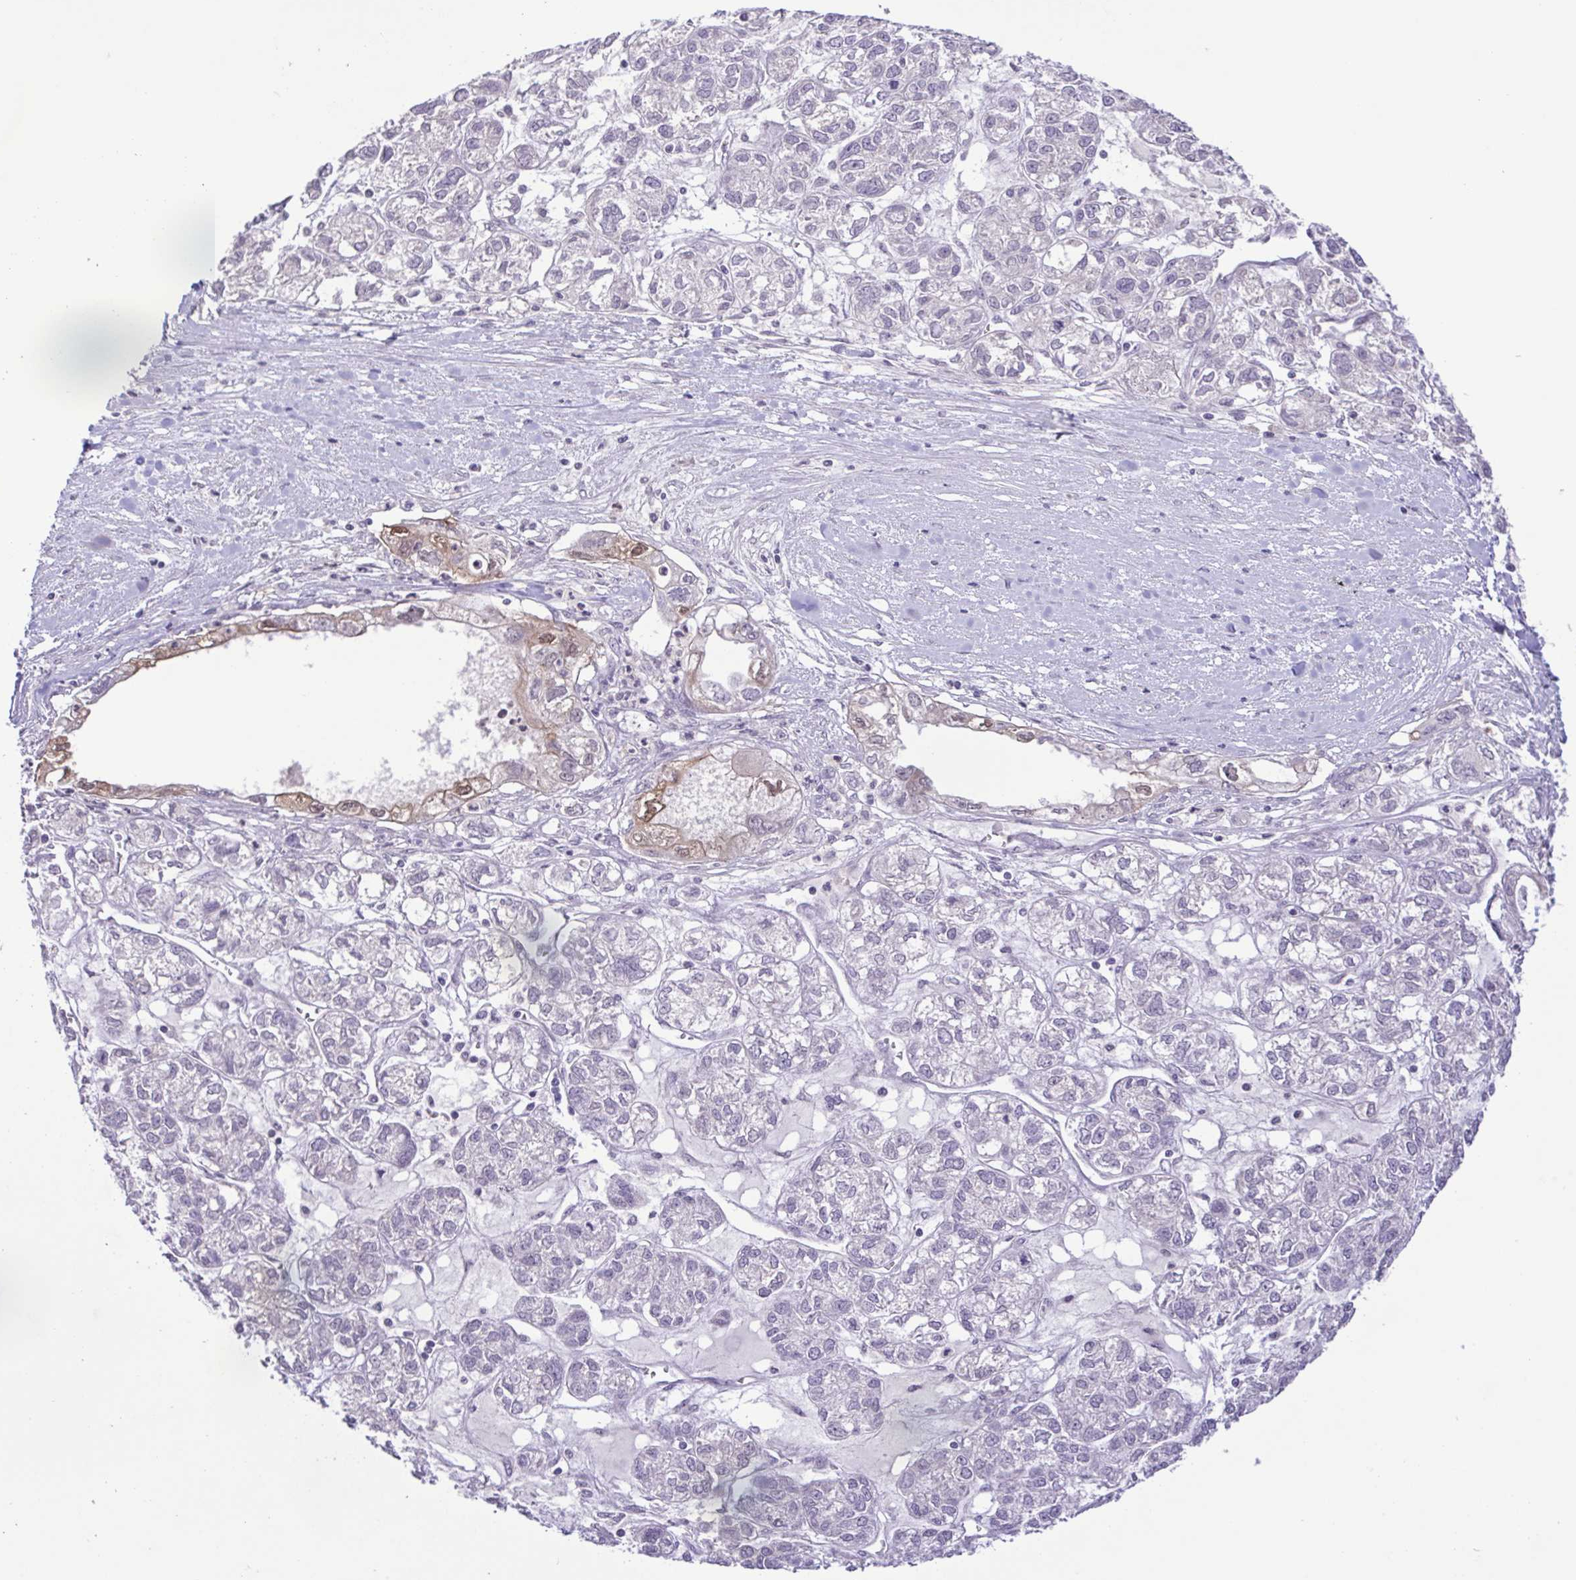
{"staining": {"intensity": "negative", "quantity": "none", "location": "none"}, "tissue": "ovarian cancer", "cell_type": "Tumor cells", "image_type": "cancer", "snomed": [{"axis": "morphology", "description": "Carcinoma, endometroid"}, {"axis": "topography", "description": "Ovary"}], "caption": "This is an immunohistochemistry (IHC) photomicrograph of human endometroid carcinoma (ovarian). There is no staining in tumor cells.", "gene": "IL1RN", "patient": {"sex": "female", "age": 64}}